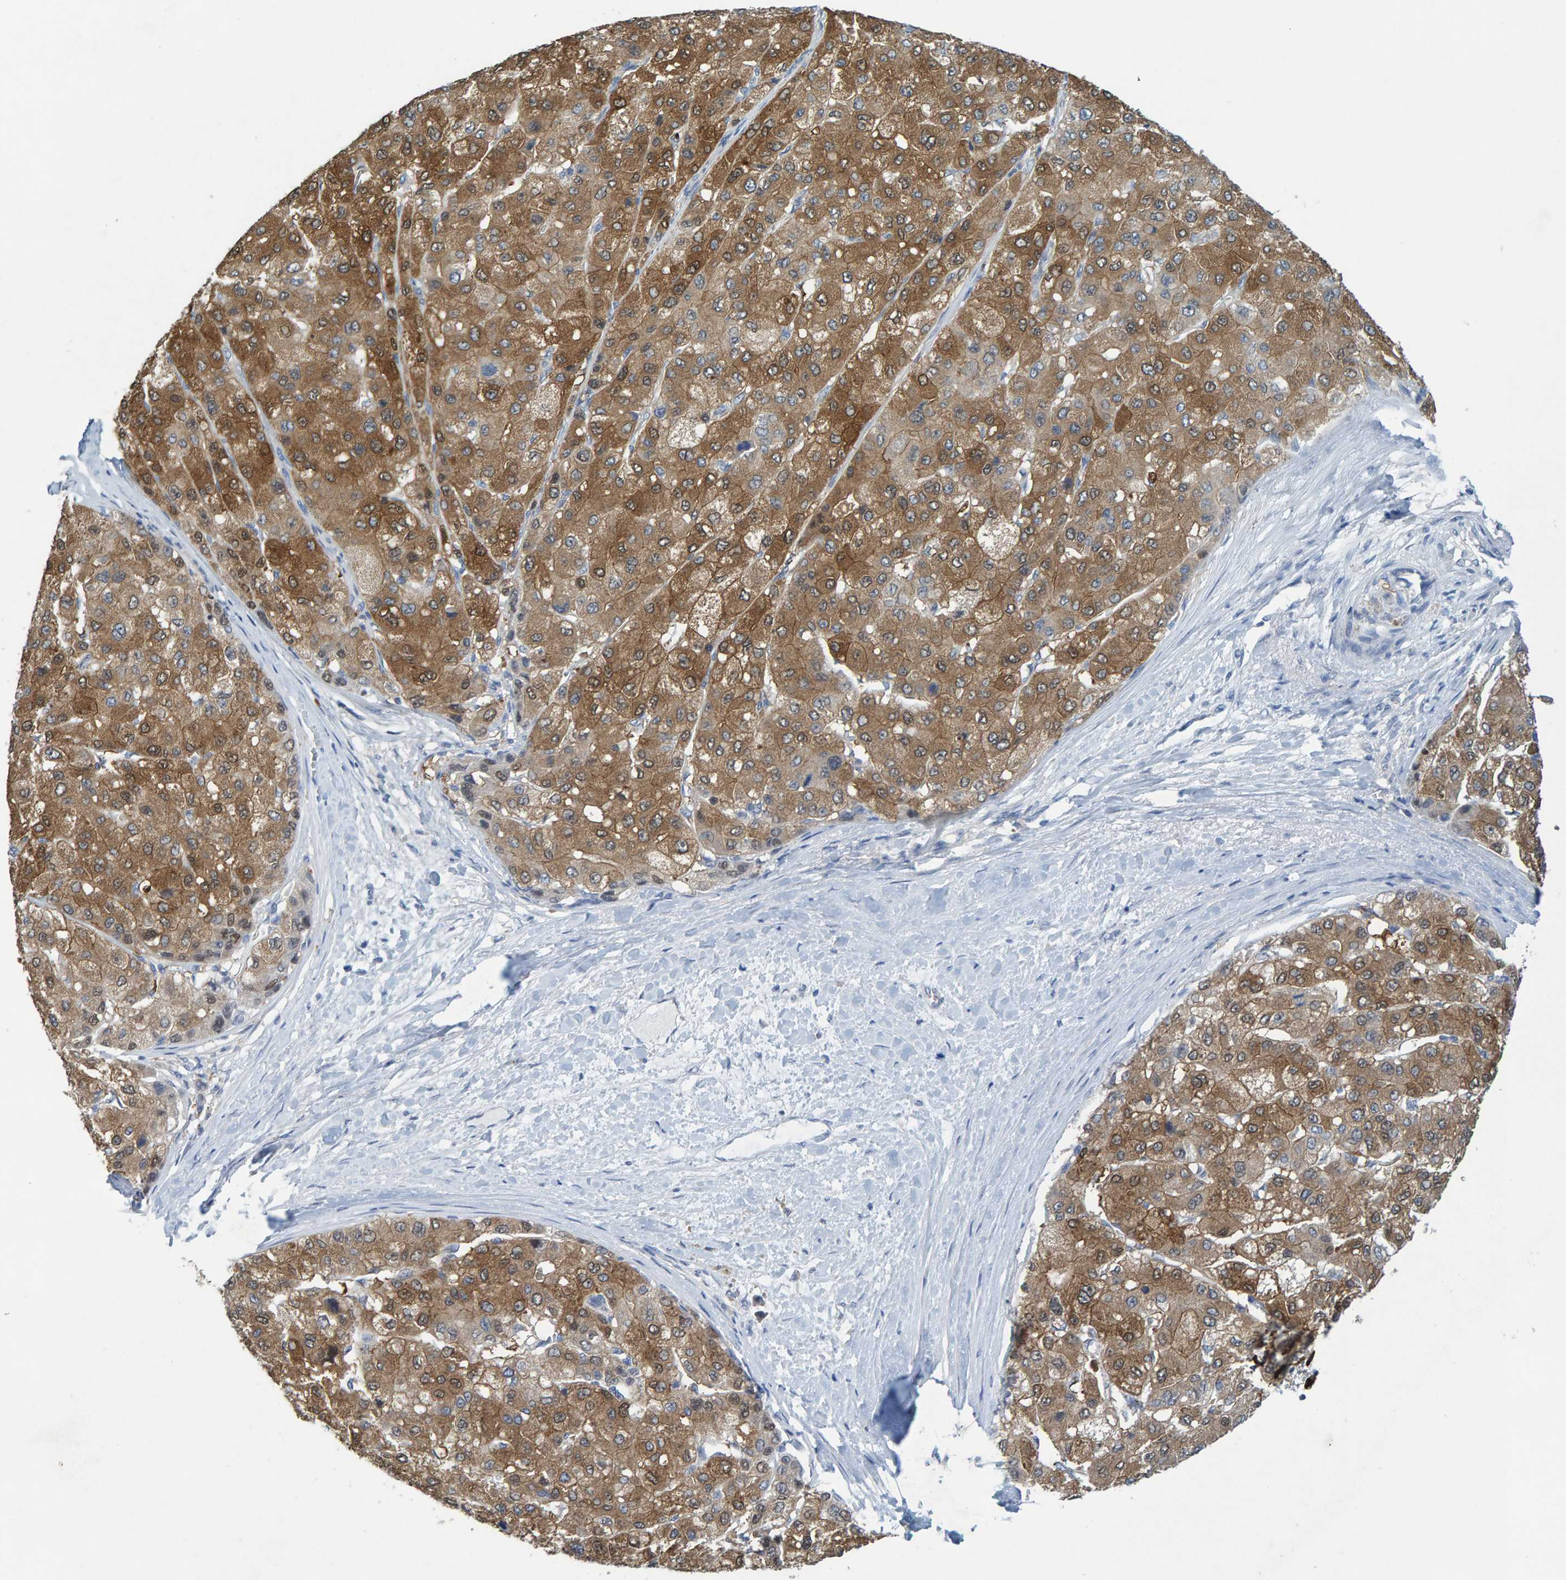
{"staining": {"intensity": "moderate", "quantity": ">75%", "location": "cytoplasmic/membranous"}, "tissue": "liver cancer", "cell_type": "Tumor cells", "image_type": "cancer", "snomed": [{"axis": "morphology", "description": "Carcinoma, Hepatocellular, NOS"}, {"axis": "topography", "description": "Liver"}], "caption": "IHC of human liver cancer displays medium levels of moderate cytoplasmic/membranous positivity in approximately >75% of tumor cells.", "gene": "ALAD", "patient": {"sex": "male", "age": 80}}